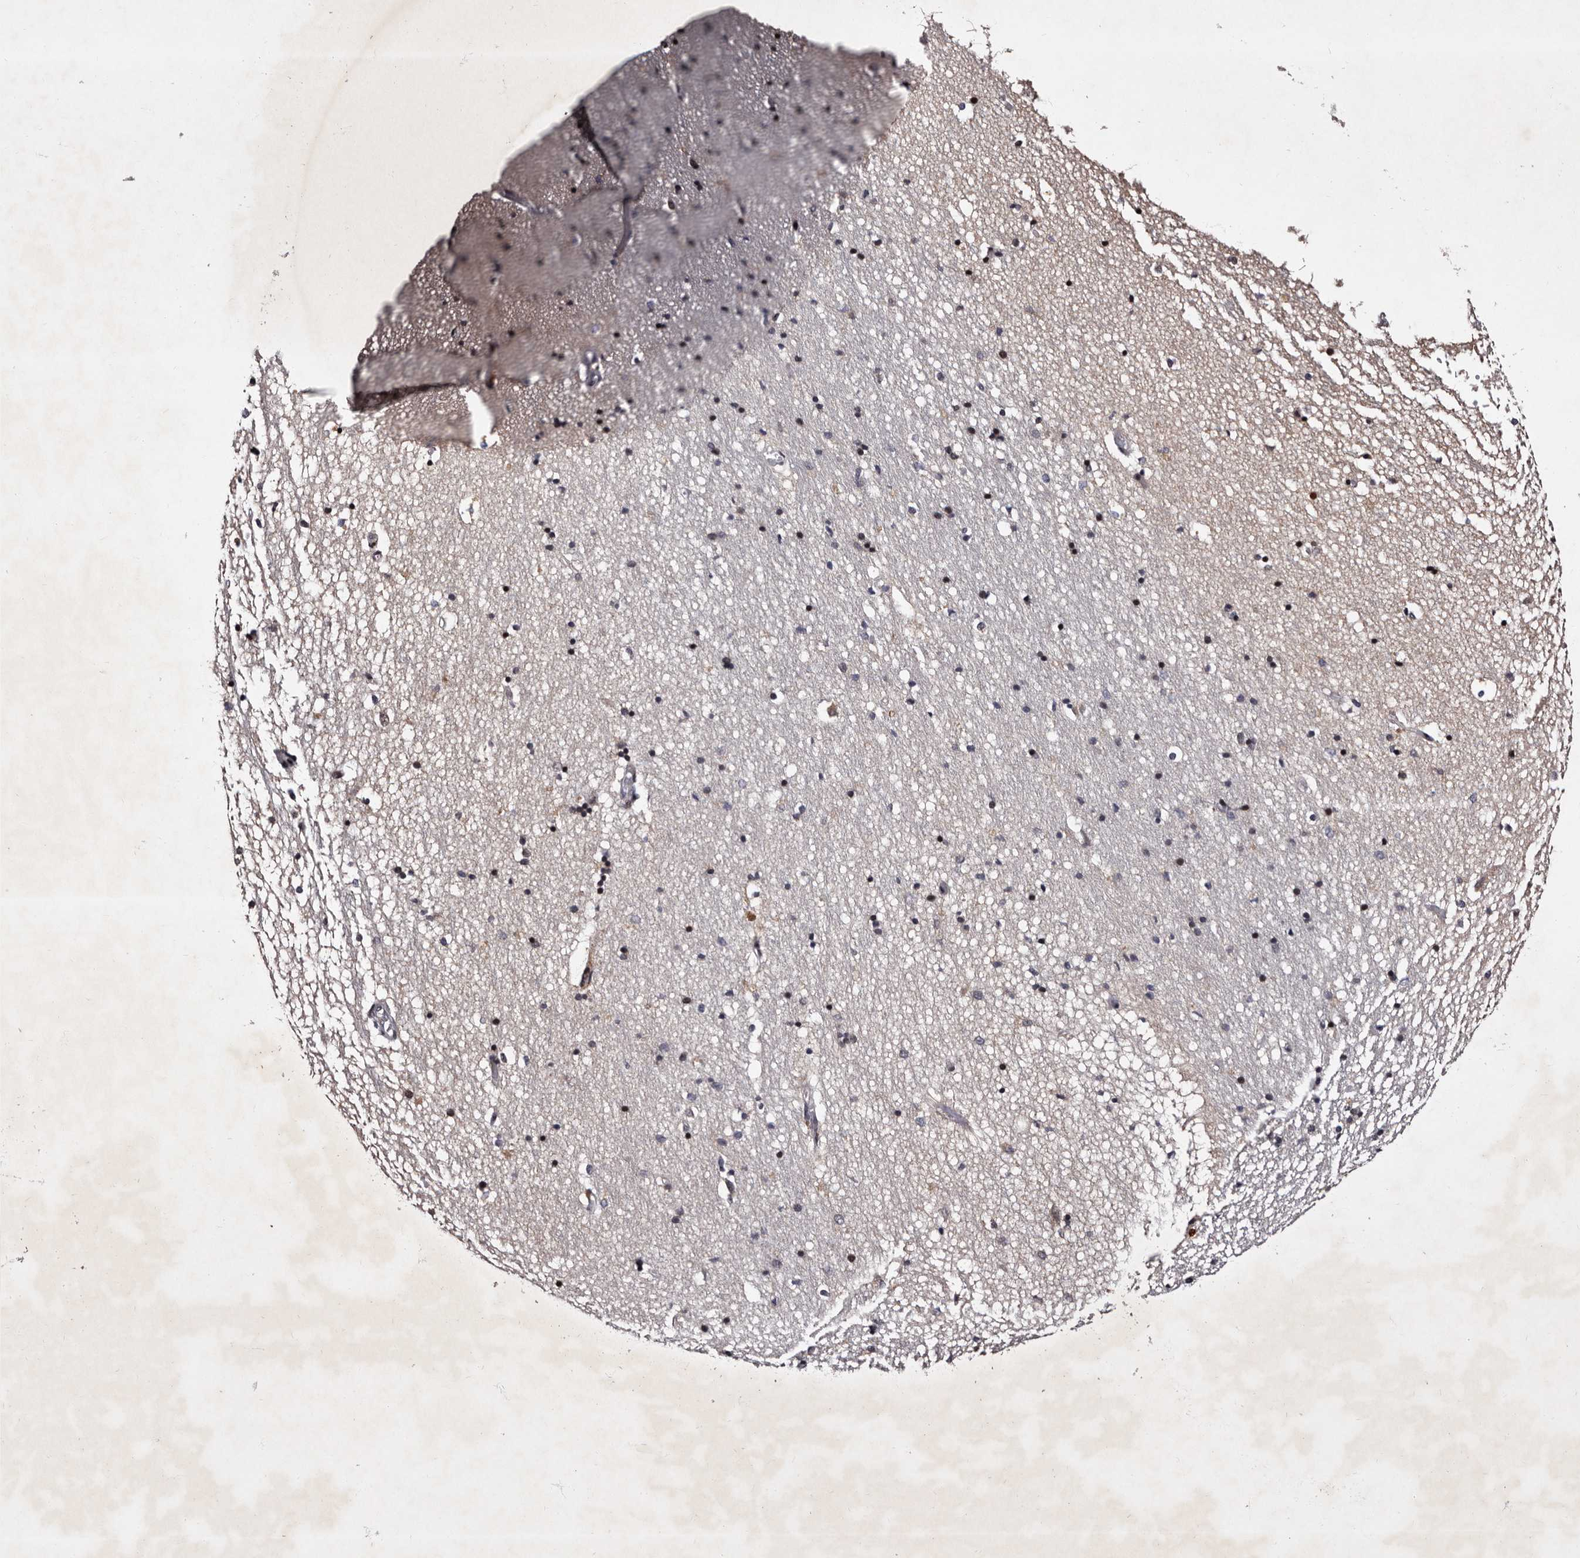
{"staining": {"intensity": "moderate", "quantity": "<25%", "location": "cytoplasmic/membranous,nuclear"}, "tissue": "hippocampus", "cell_type": "Glial cells", "image_type": "normal", "snomed": [{"axis": "morphology", "description": "Normal tissue, NOS"}, {"axis": "topography", "description": "Hippocampus"}], "caption": "Immunohistochemical staining of benign hippocampus displays moderate cytoplasmic/membranous,nuclear protein staining in about <25% of glial cells.", "gene": "TNKS", "patient": {"sex": "male", "age": 45}}